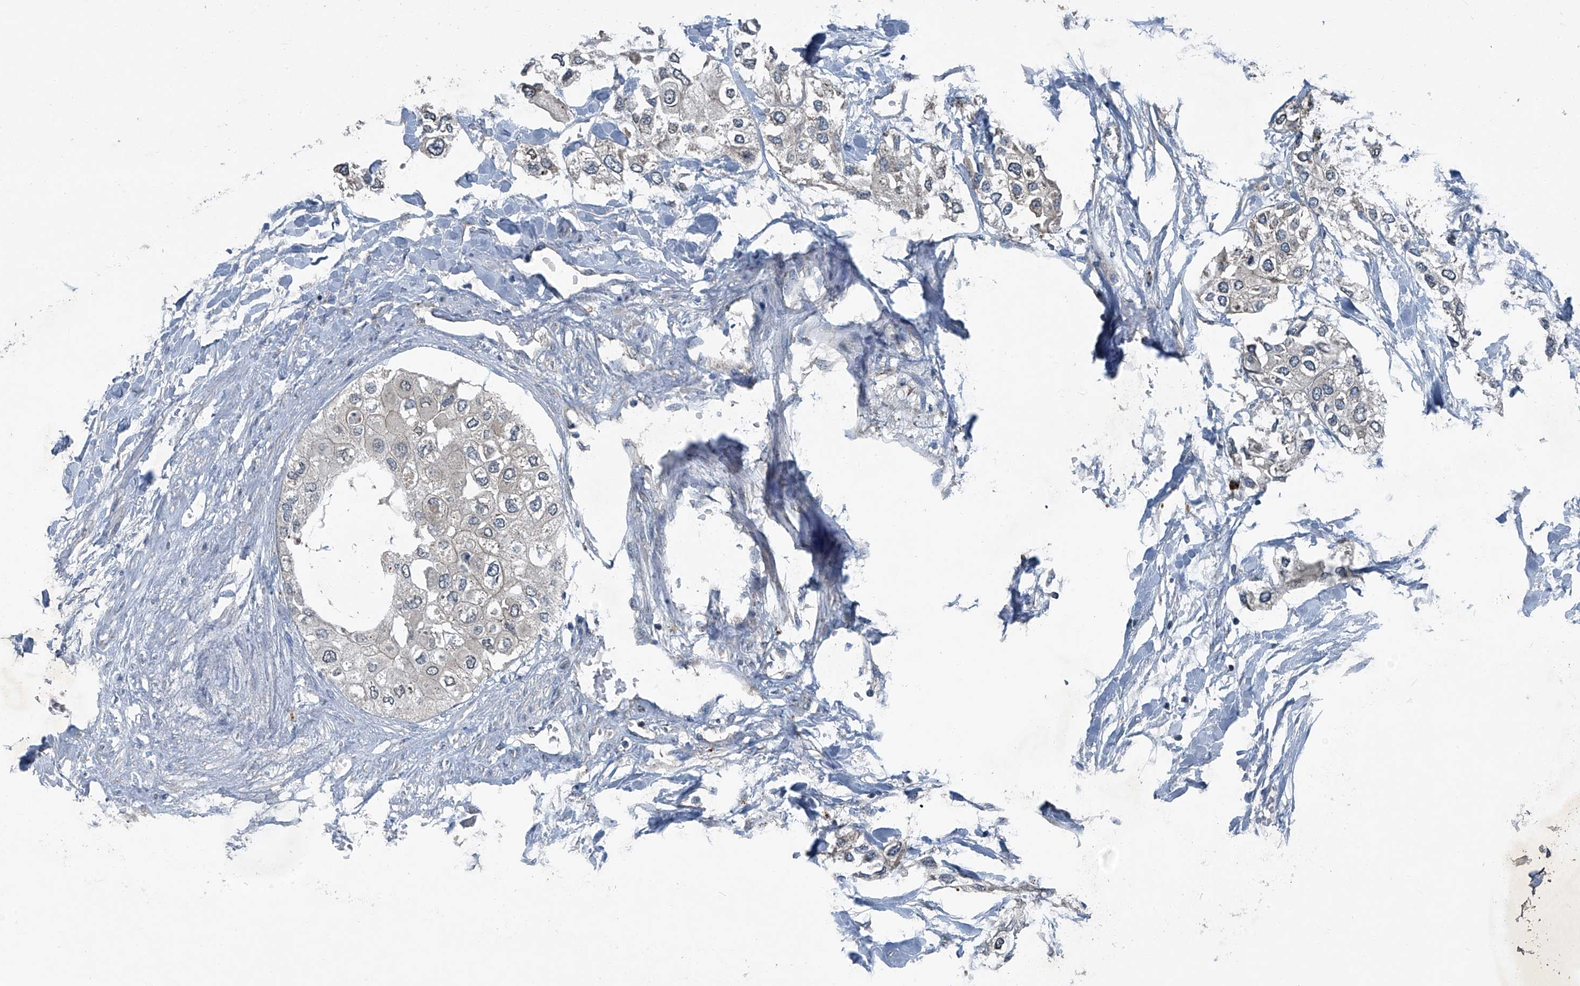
{"staining": {"intensity": "negative", "quantity": "none", "location": "none"}, "tissue": "urothelial cancer", "cell_type": "Tumor cells", "image_type": "cancer", "snomed": [{"axis": "morphology", "description": "Urothelial carcinoma, High grade"}, {"axis": "topography", "description": "Urinary bladder"}], "caption": "Human high-grade urothelial carcinoma stained for a protein using immunohistochemistry (IHC) reveals no expression in tumor cells.", "gene": "SENP2", "patient": {"sex": "male", "age": 64}}